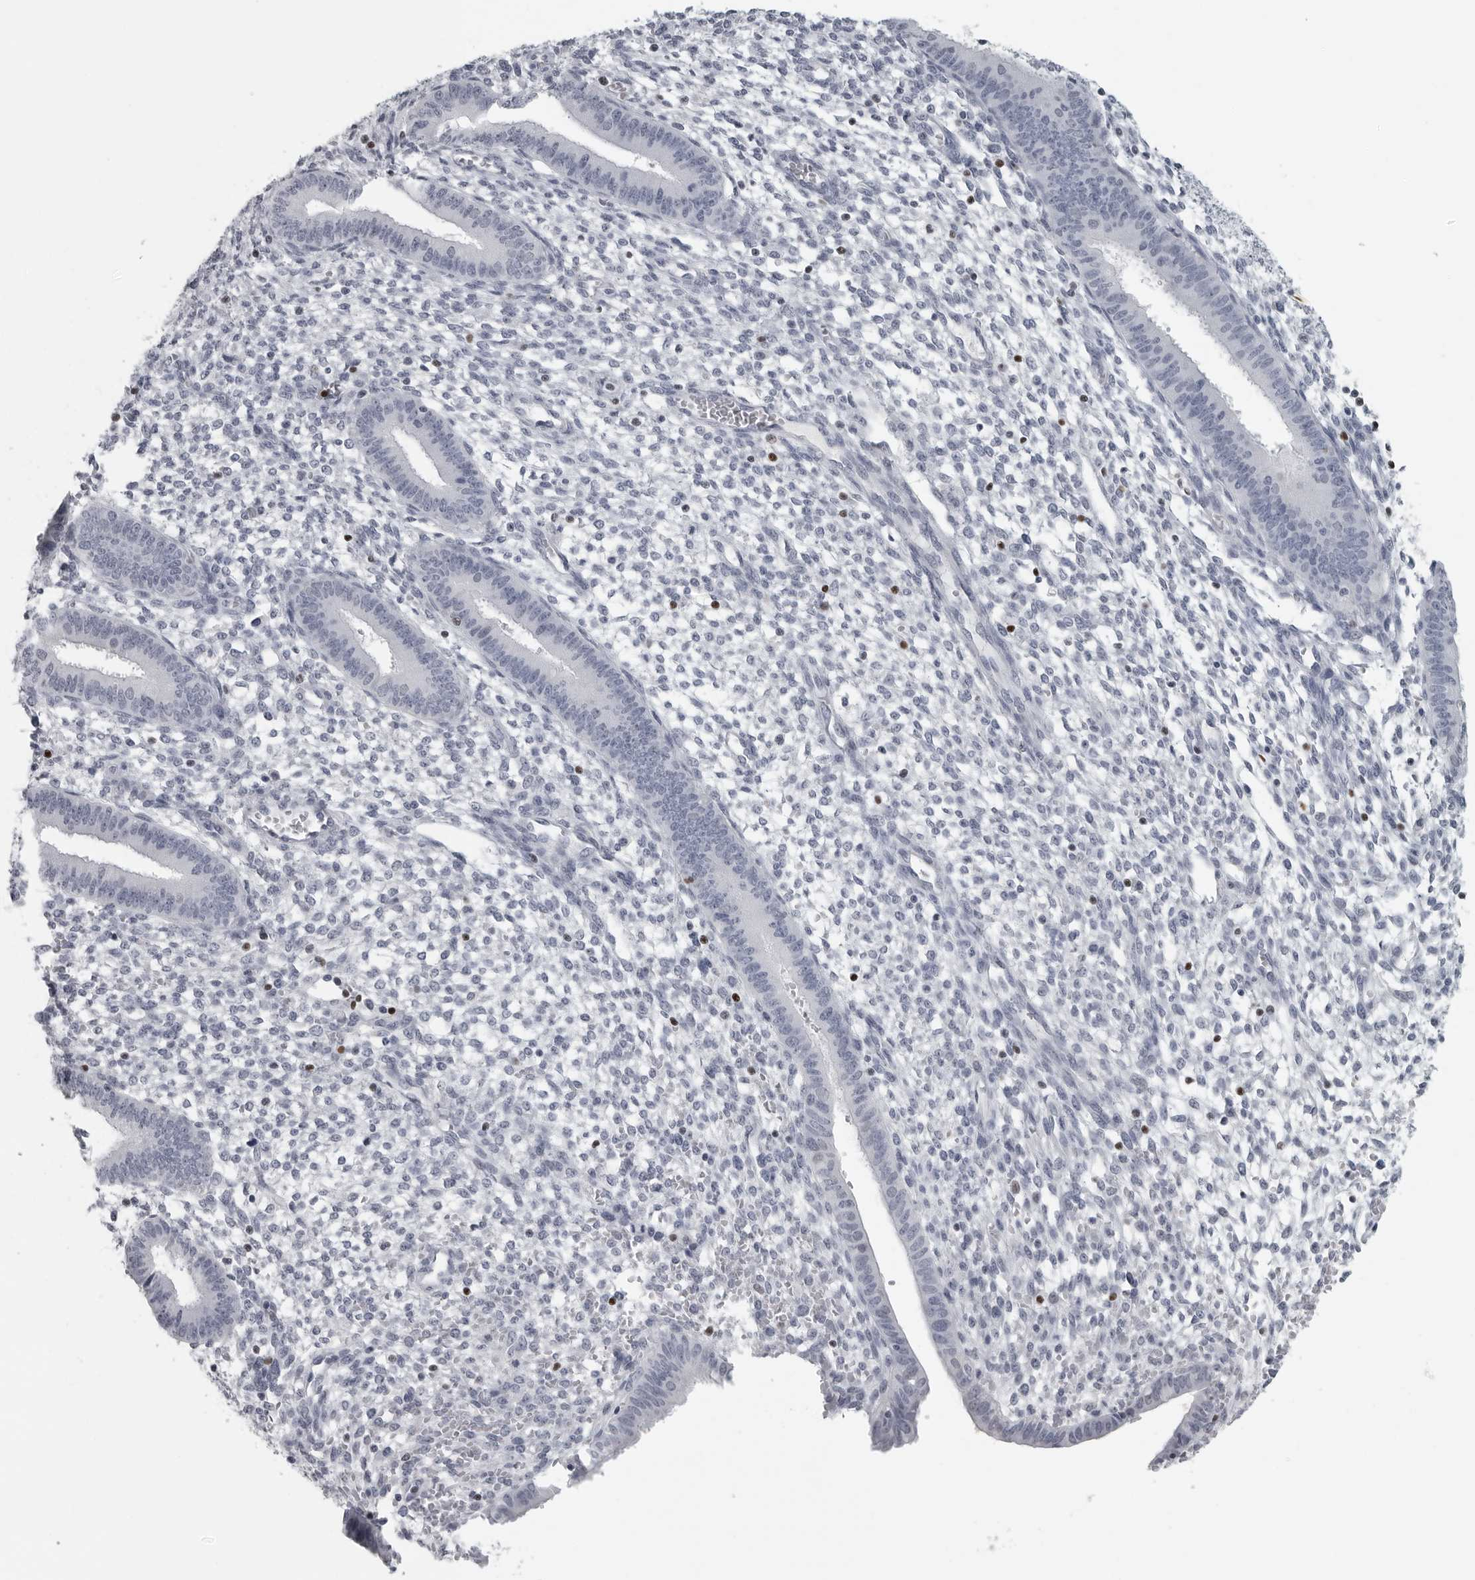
{"staining": {"intensity": "negative", "quantity": "none", "location": "none"}, "tissue": "endometrium", "cell_type": "Cells in endometrial stroma", "image_type": "normal", "snomed": [{"axis": "morphology", "description": "Normal tissue, NOS"}, {"axis": "topography", "description": "Endometrium"}], "caption": "Cells in endometrial stroma show no significant positivity in unremarkable endometrium. (Brightfield microscopy of DAB (3,3'-diaminobenzidine) immunohistochemistry (IHC) at high magnification).", "gene": "SATB2", "patient": {"sex": "female", "age": 46}}